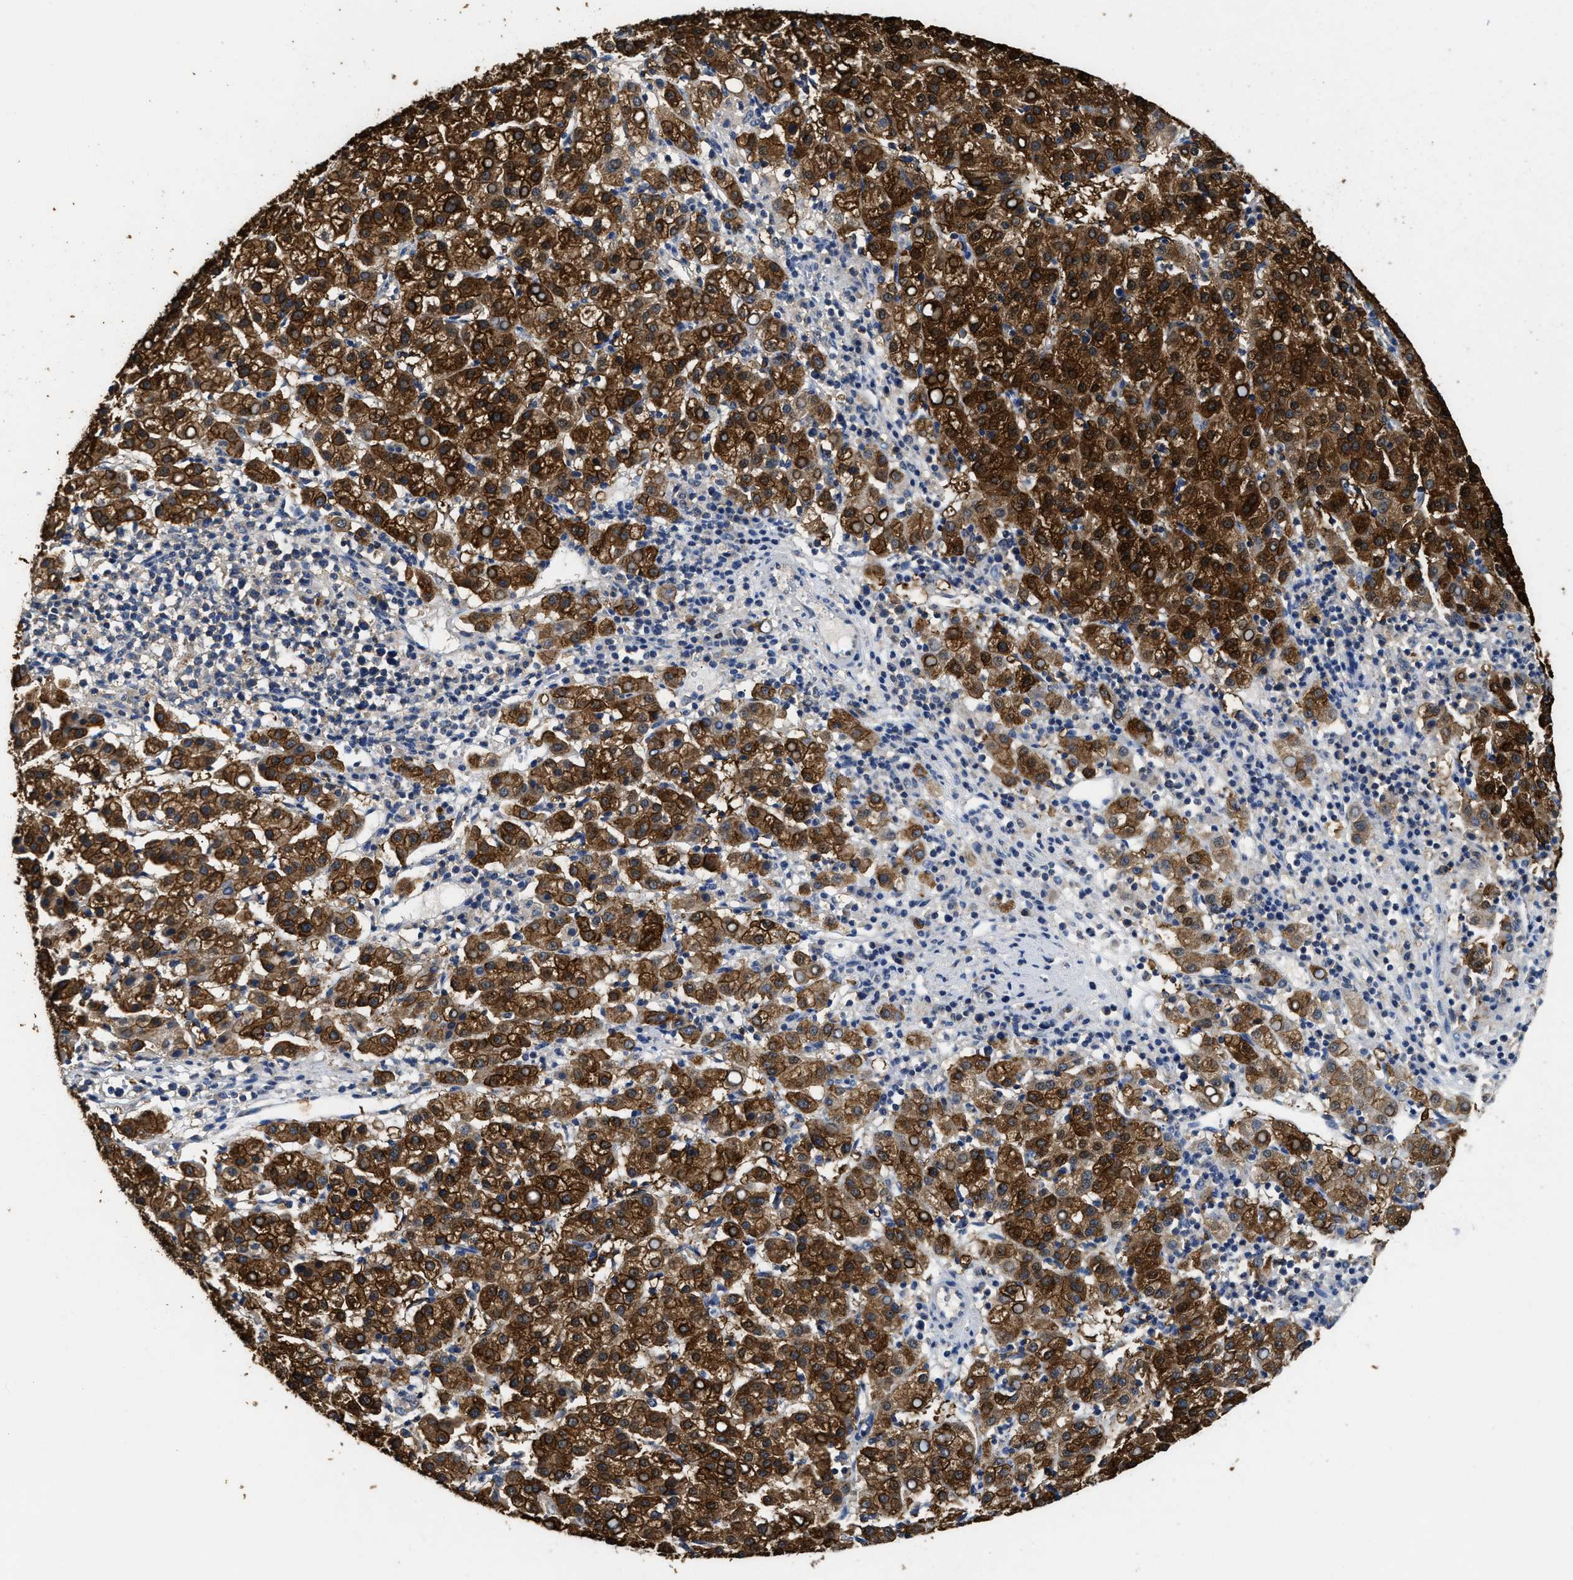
{"staining": {"intensity": "strong", "quantity": ">75%", "location": "cytoplasmic/membranous"}, "tissue": "liver cancer", "cell_type": "Tumor cells", "image_type": "cancer", "snomed": [{"axis": "morphology", "description": "Carcinoma, Hepatocellular, NOS"}, {"axis": "topography", "description": "Liver"}], "caption": "Immunohistochemistry (DAB) staining of human hepatocellular carcinoma (liver) displays strong cytoplasmic/membranous protein staining in approximately >75% of tumor cells. The staining is performed using DAB brown chromogen to label protein expression. The nuclei are counter-stained blue using hematoxylin.", "gene": "CTNNA1", "patient": {"sex": "female", "age": 58}}